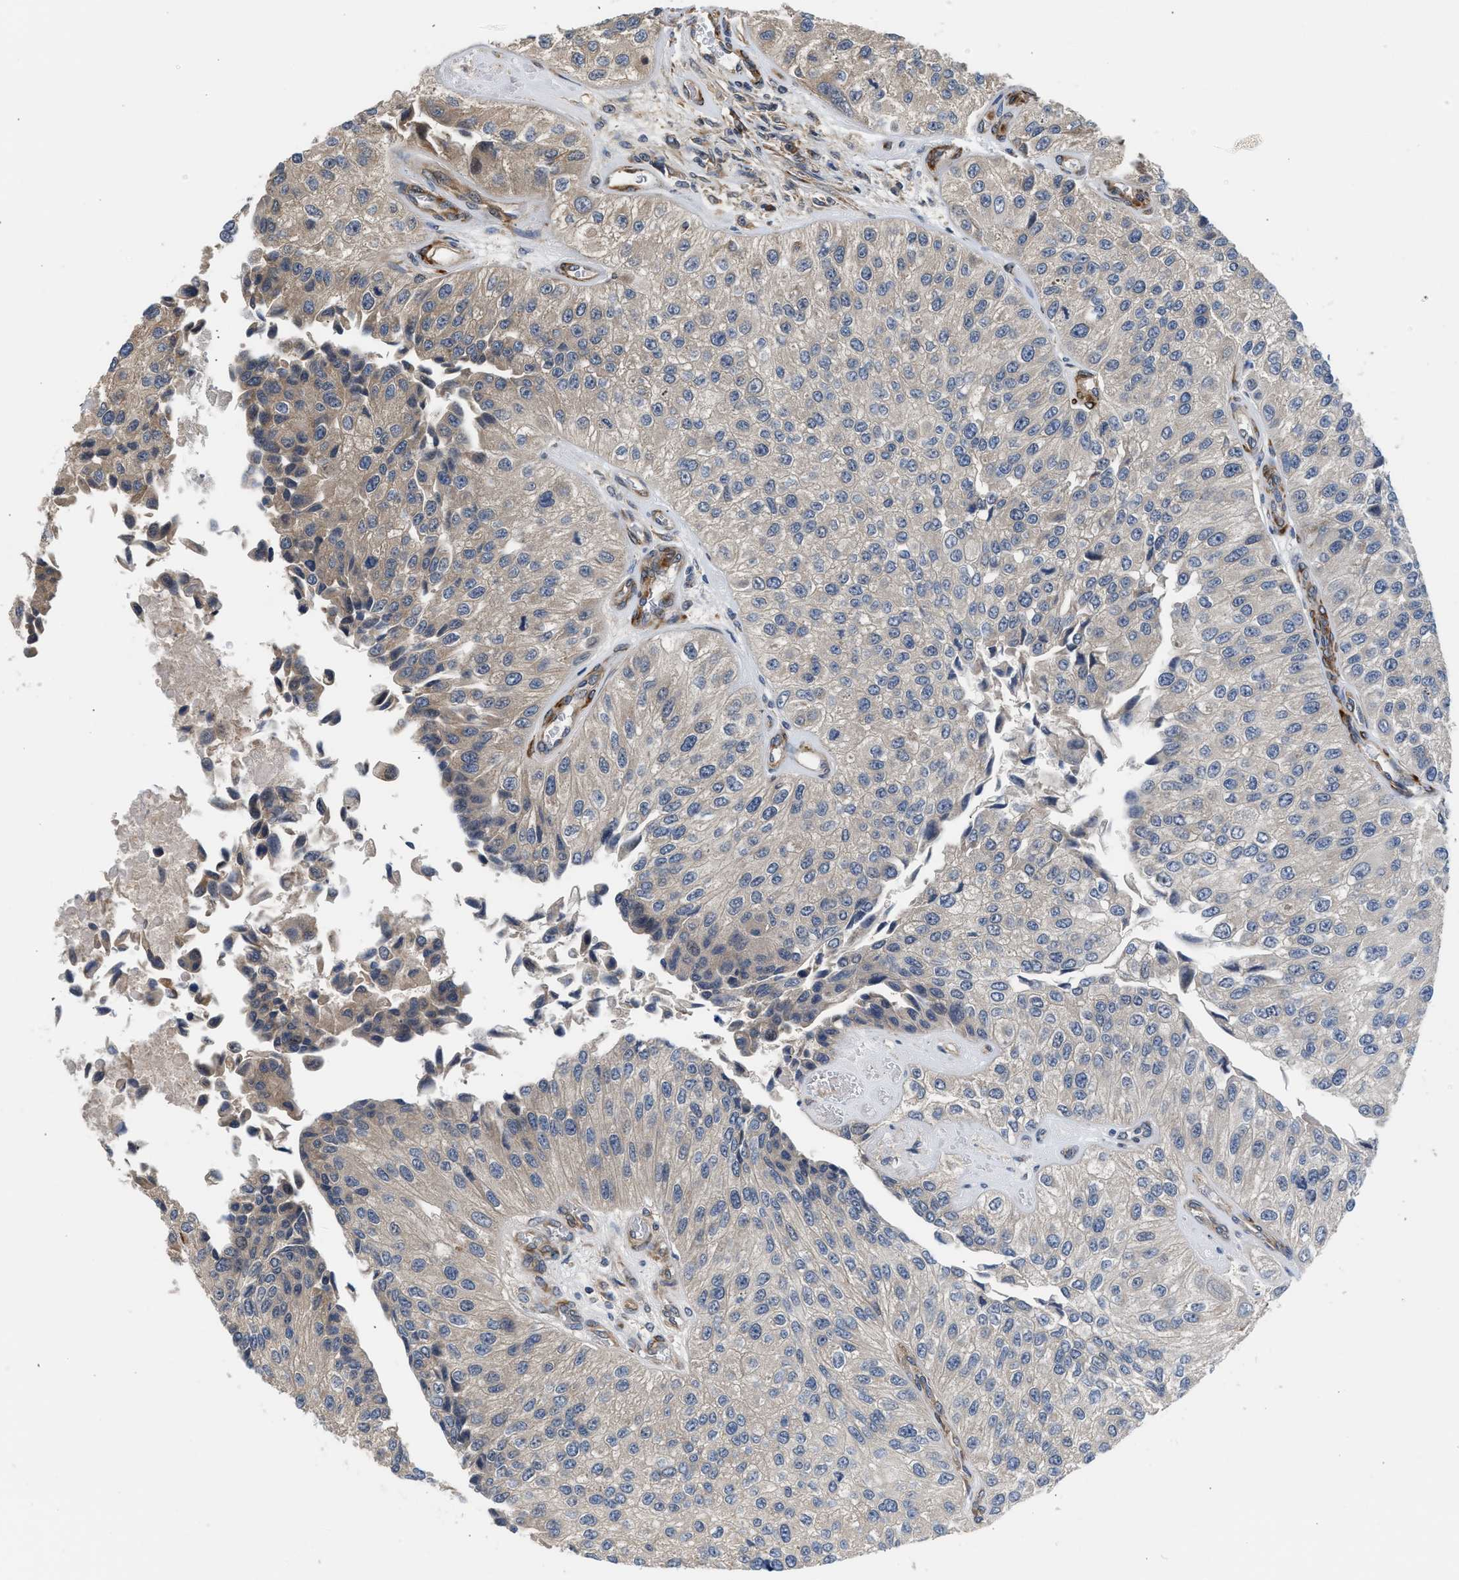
{"staining": {"intensity": "weak", "quantity": "<25%", "location": "cytoplasmic/membranous"}, "tissue": "urothelial cancer", "cell_type": "Tumor cells", "image_type": "cancer", "snomed": [{"axis": "morphology", "description": "Urothelial carcinoma, High grade"}, {"axis": "topography", "description": "Kidney"}, {"axis": "topography", "description": "Urinary bladder"}], "caption": "Immunohistochemical staining of human high-grade urothelial carcinoma shows no significant staining in tumor cells.", "gene": "POLG2", "patient": {"sex": "male", "age": 77}}